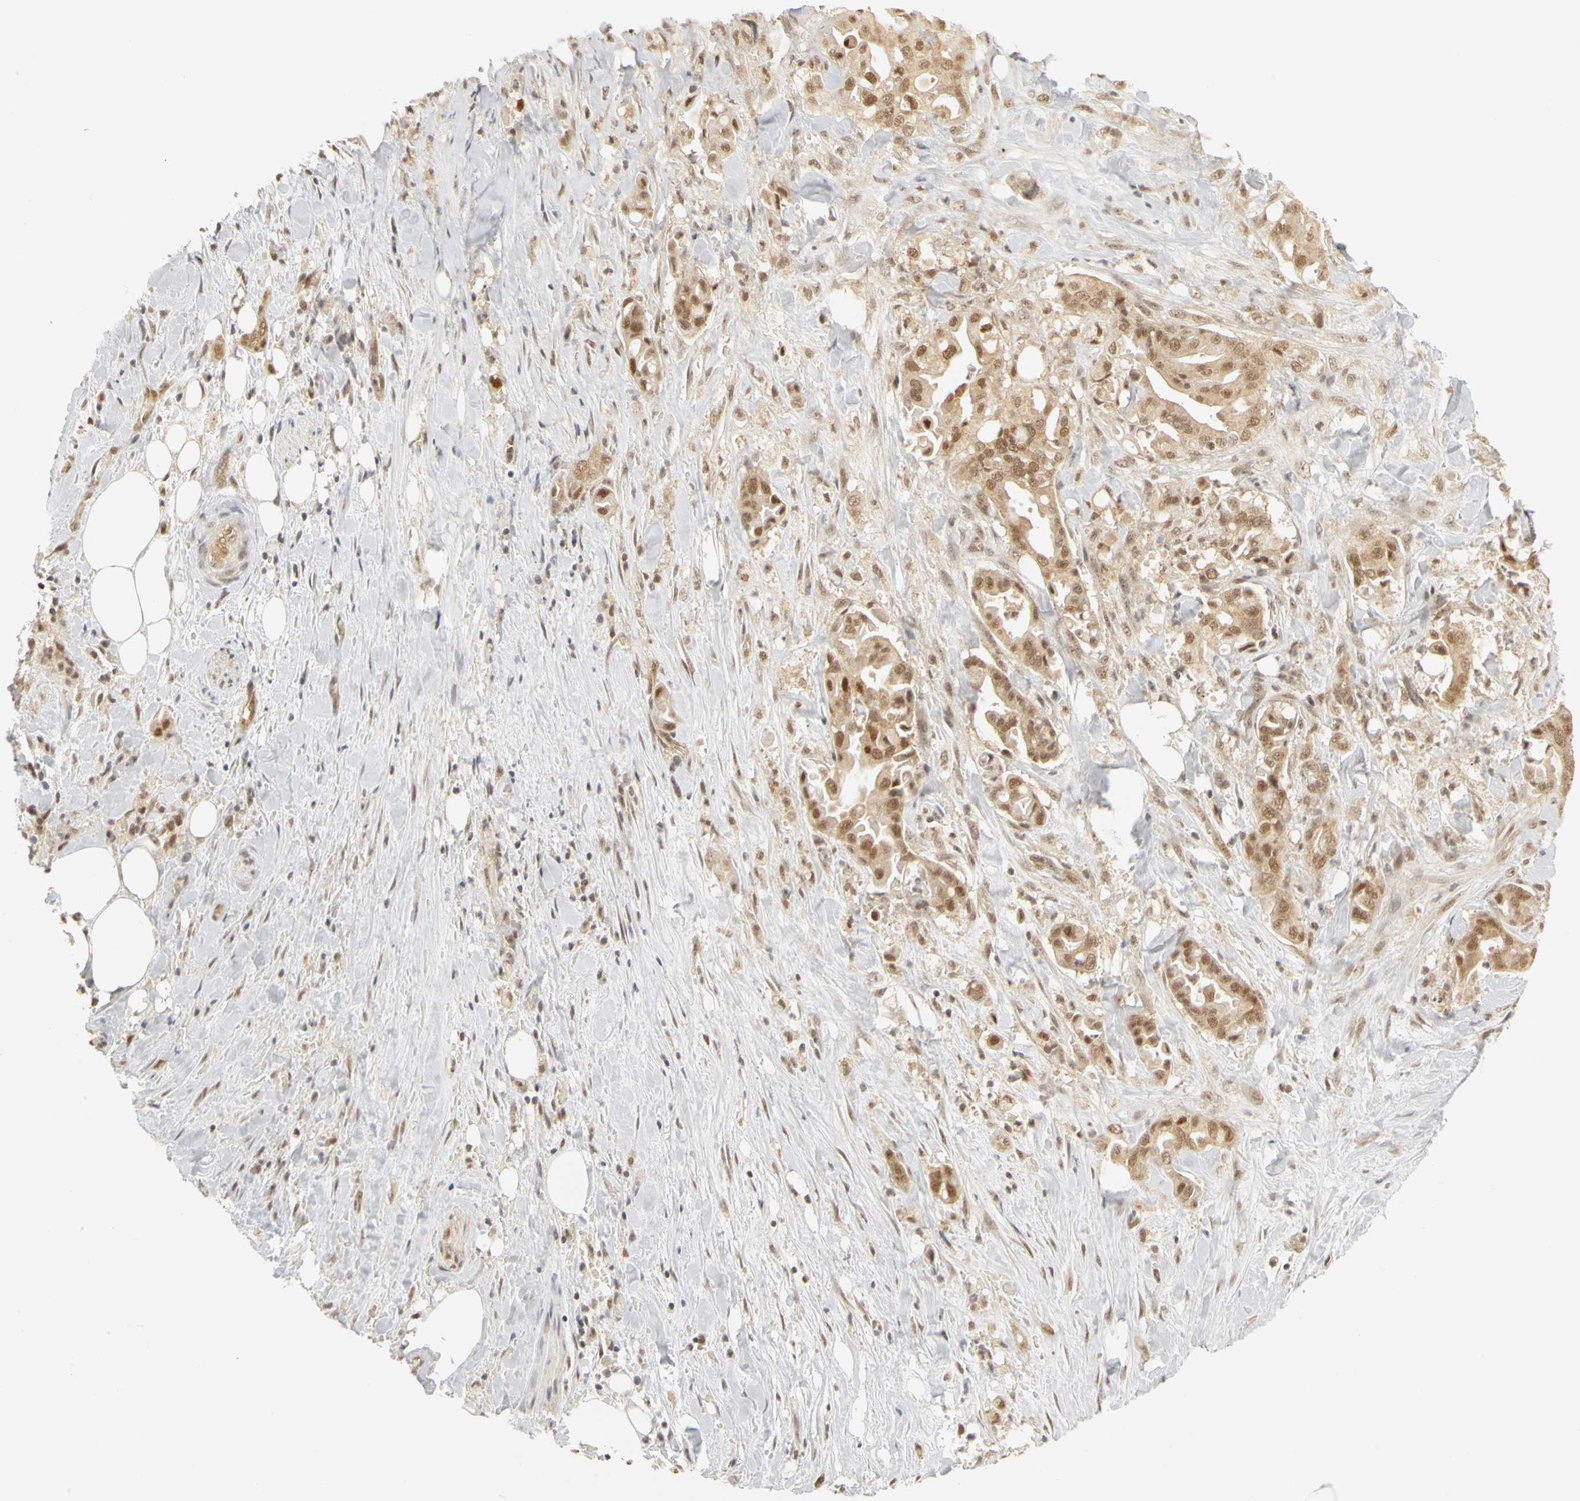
{"staining": {"intensity": "moderate", "quantity": ">75%", "location": "cytoplasmic/membranous,nuclear"}, "tissue": "liver cancer", "cell_type": "Tumor cells", "image_type": "cancer", "snomed": [{"axis": "morphology", "description": "Cholangiocarcinoma"}, {"axis": "topography", "description": "Liver"}], "caption": "A brown stain labels moderate cytoplasmic/membranous and nuclear staining of a protein in cholangiocarcinoma (liver) tumor cells.", "gene": "CSNK2B", "patient": {"sex": "female", "age": 68}}